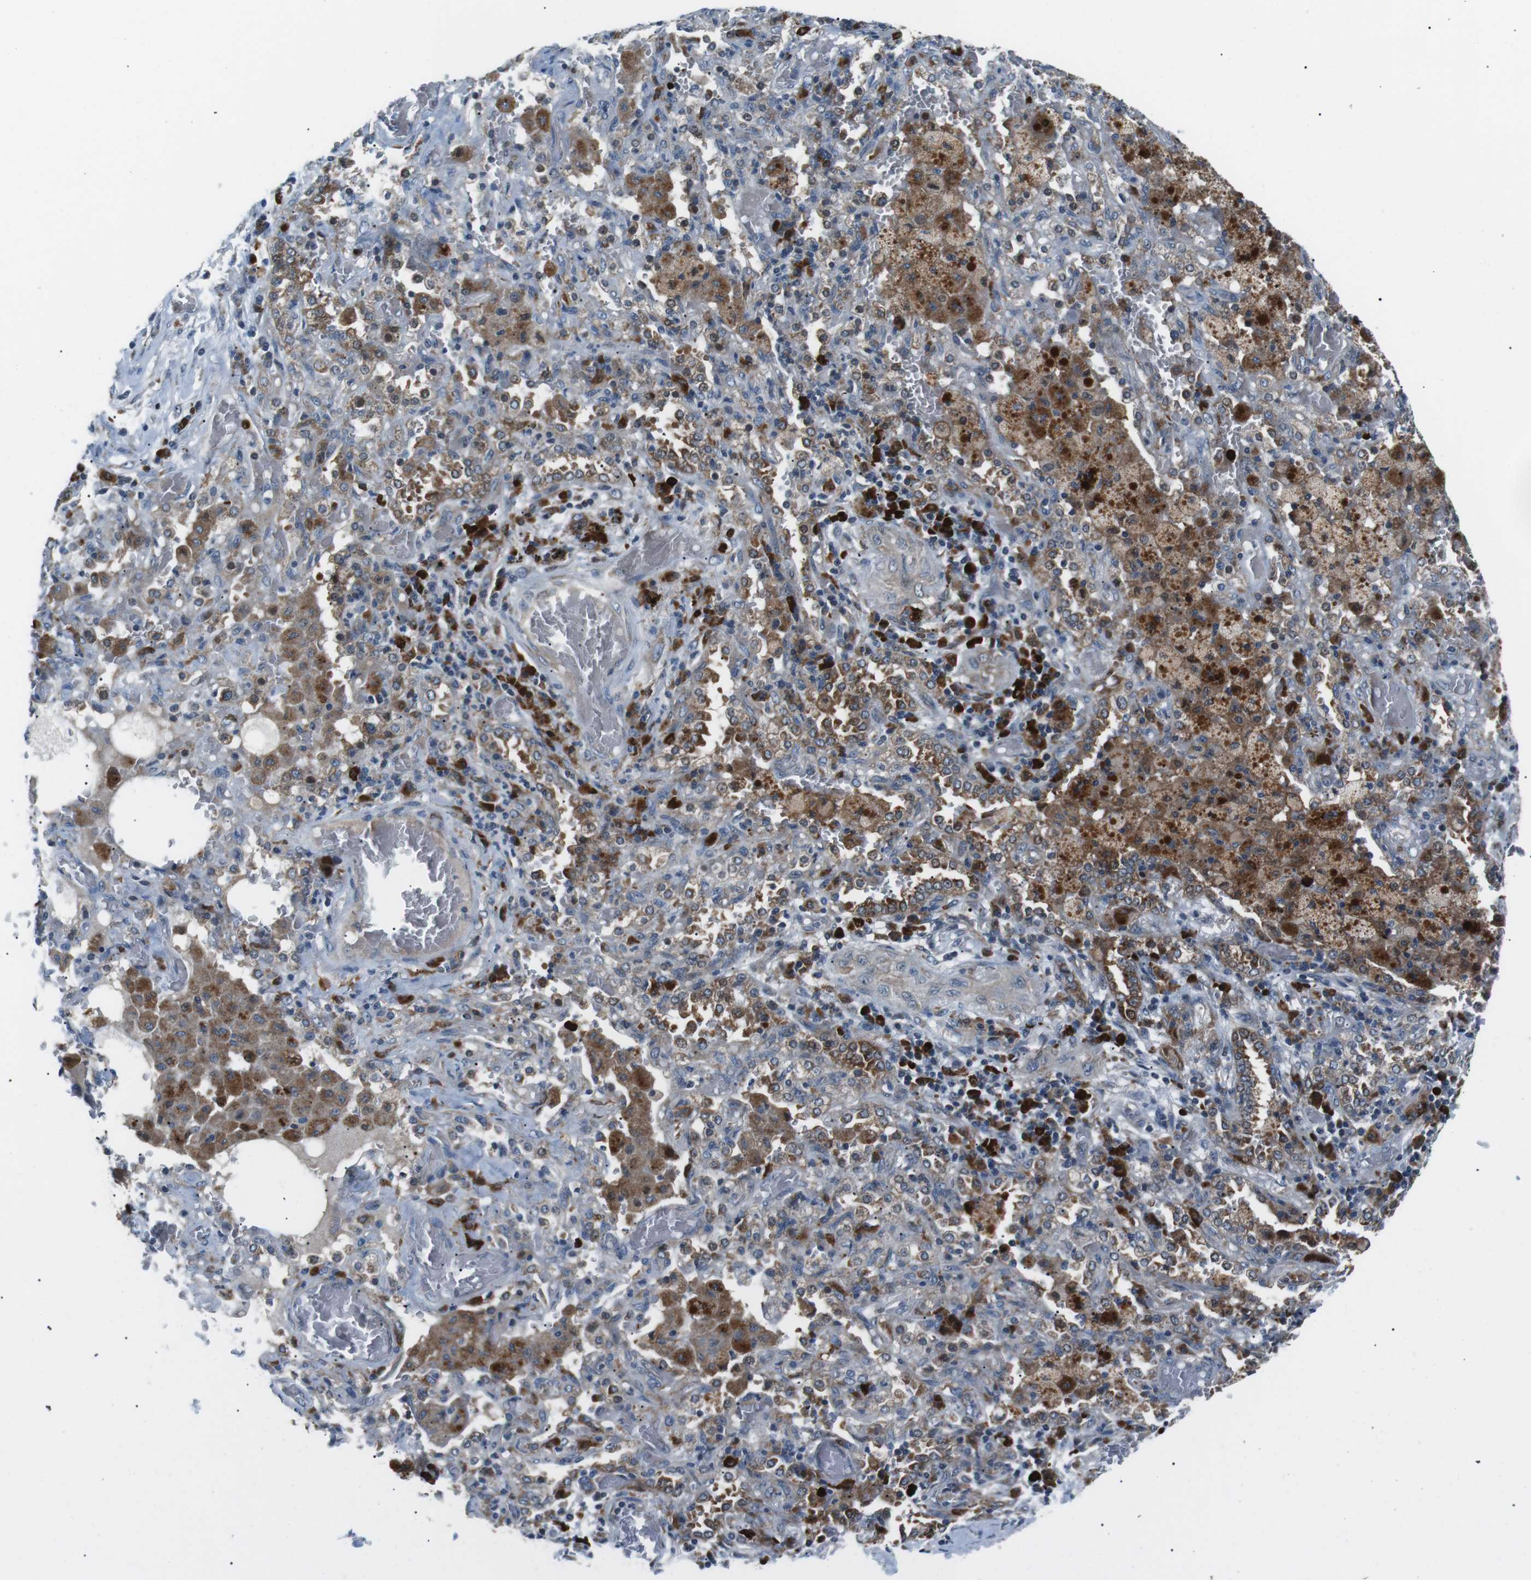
{"staining": {"intensity": "negative", "quantity": "none", "location": "none"}, "tissue": "lung cancer", "cell_type": "Tumor cells", "image_type": "cancer", "snomed": [{"axis": "morphology", "description": "Squamous cell carcinoma, NOS"}, {"axis": "topography", "description": "Lung"}], "caption": "Tumor cells show no significant protein positivity in lung squamous cell carcinoma. Nuclei are stained in blue.", "gene": "BLNK", "patient": {"sex": "female", "age": 47}}